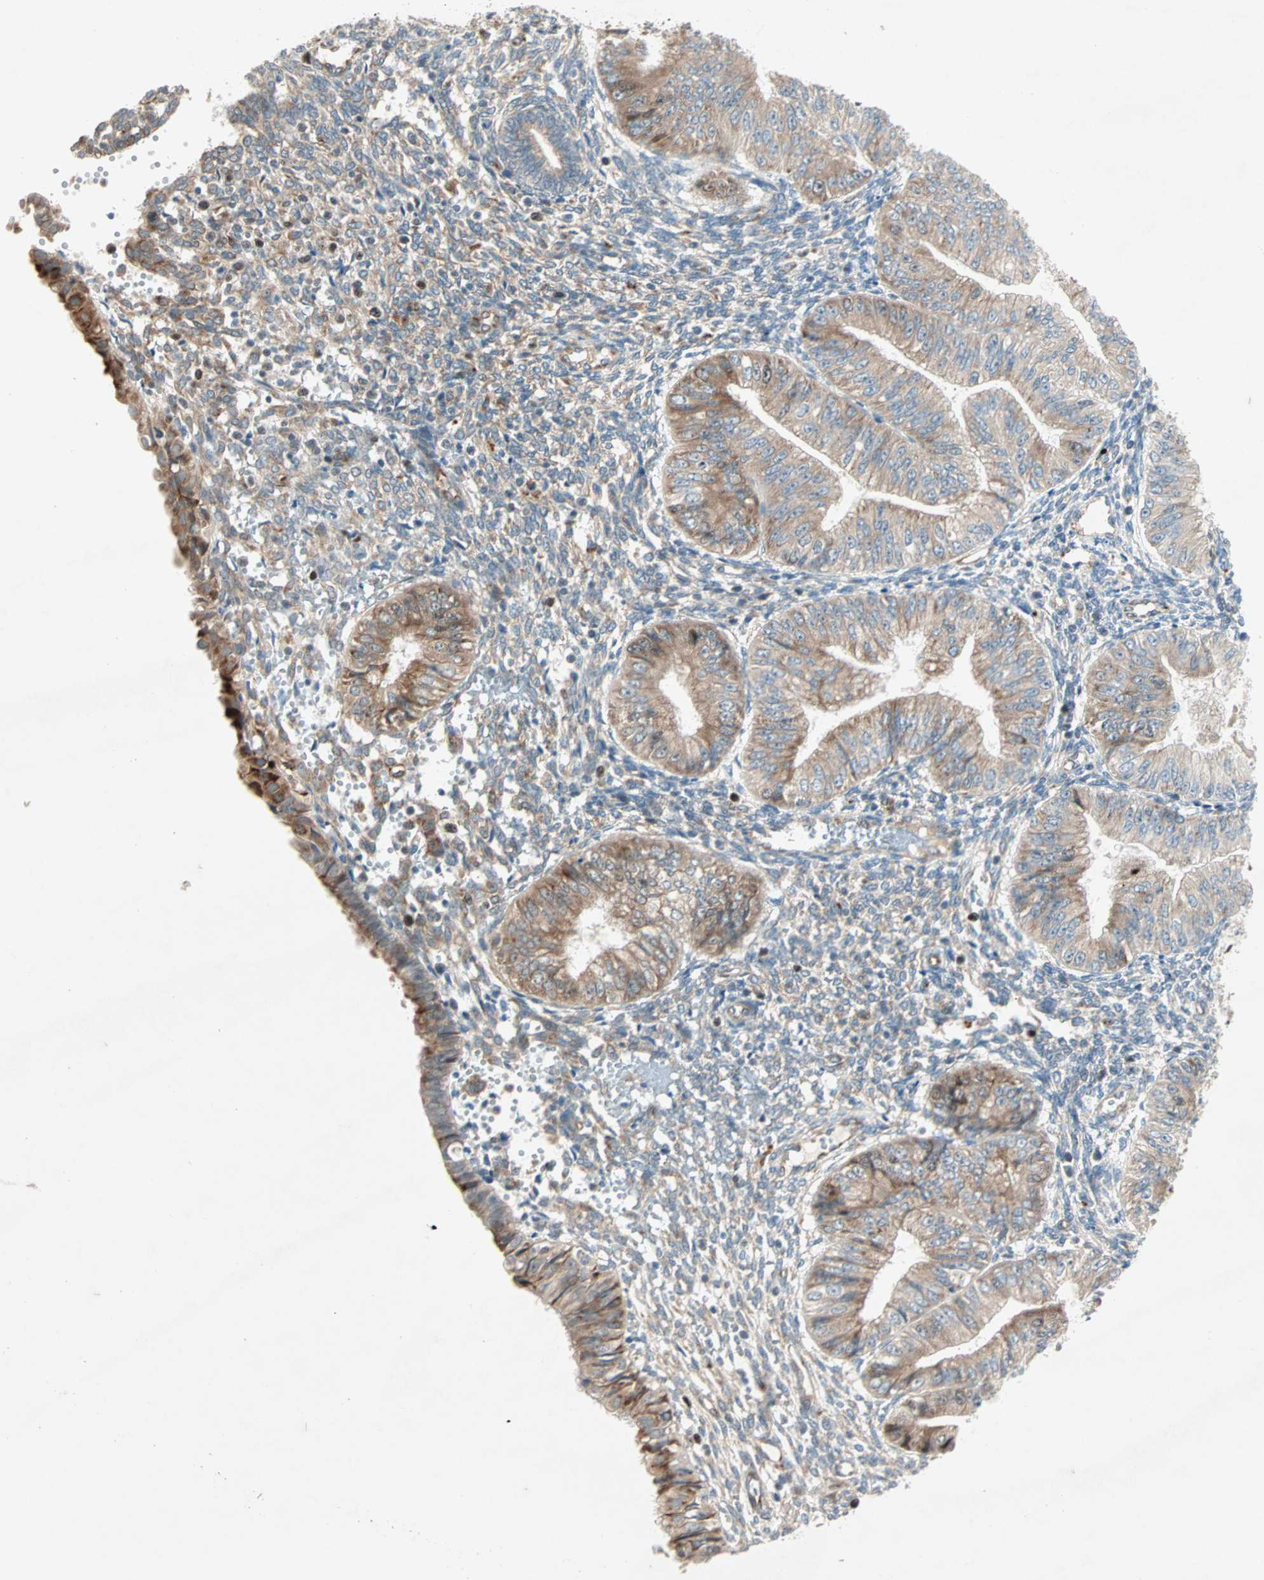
{"staining": {"intensity": "moderate", "quantity": ">75%", "location": "cytoplasmic/membranous"}, "tissue": "endometrial cancer", "cell_type": "Tumor cells", "image_type": "cancer", "snomed": [{"axis": "morphology", "description": "Normal tissue, NOS"}, {"axis": "morphology", "description": "Adenocarcinoma, NOS"}, {"axis": "topography", "description": "Endometrium"}], "caption": "An image of human adenocarcinoma (endometrial) stained for a protein demonstrates moderate cytoplasmic/membranous brown staining in tumor cells.", "gene": "ZNF37A", "patient": {"sex": "female", "age": 53}}